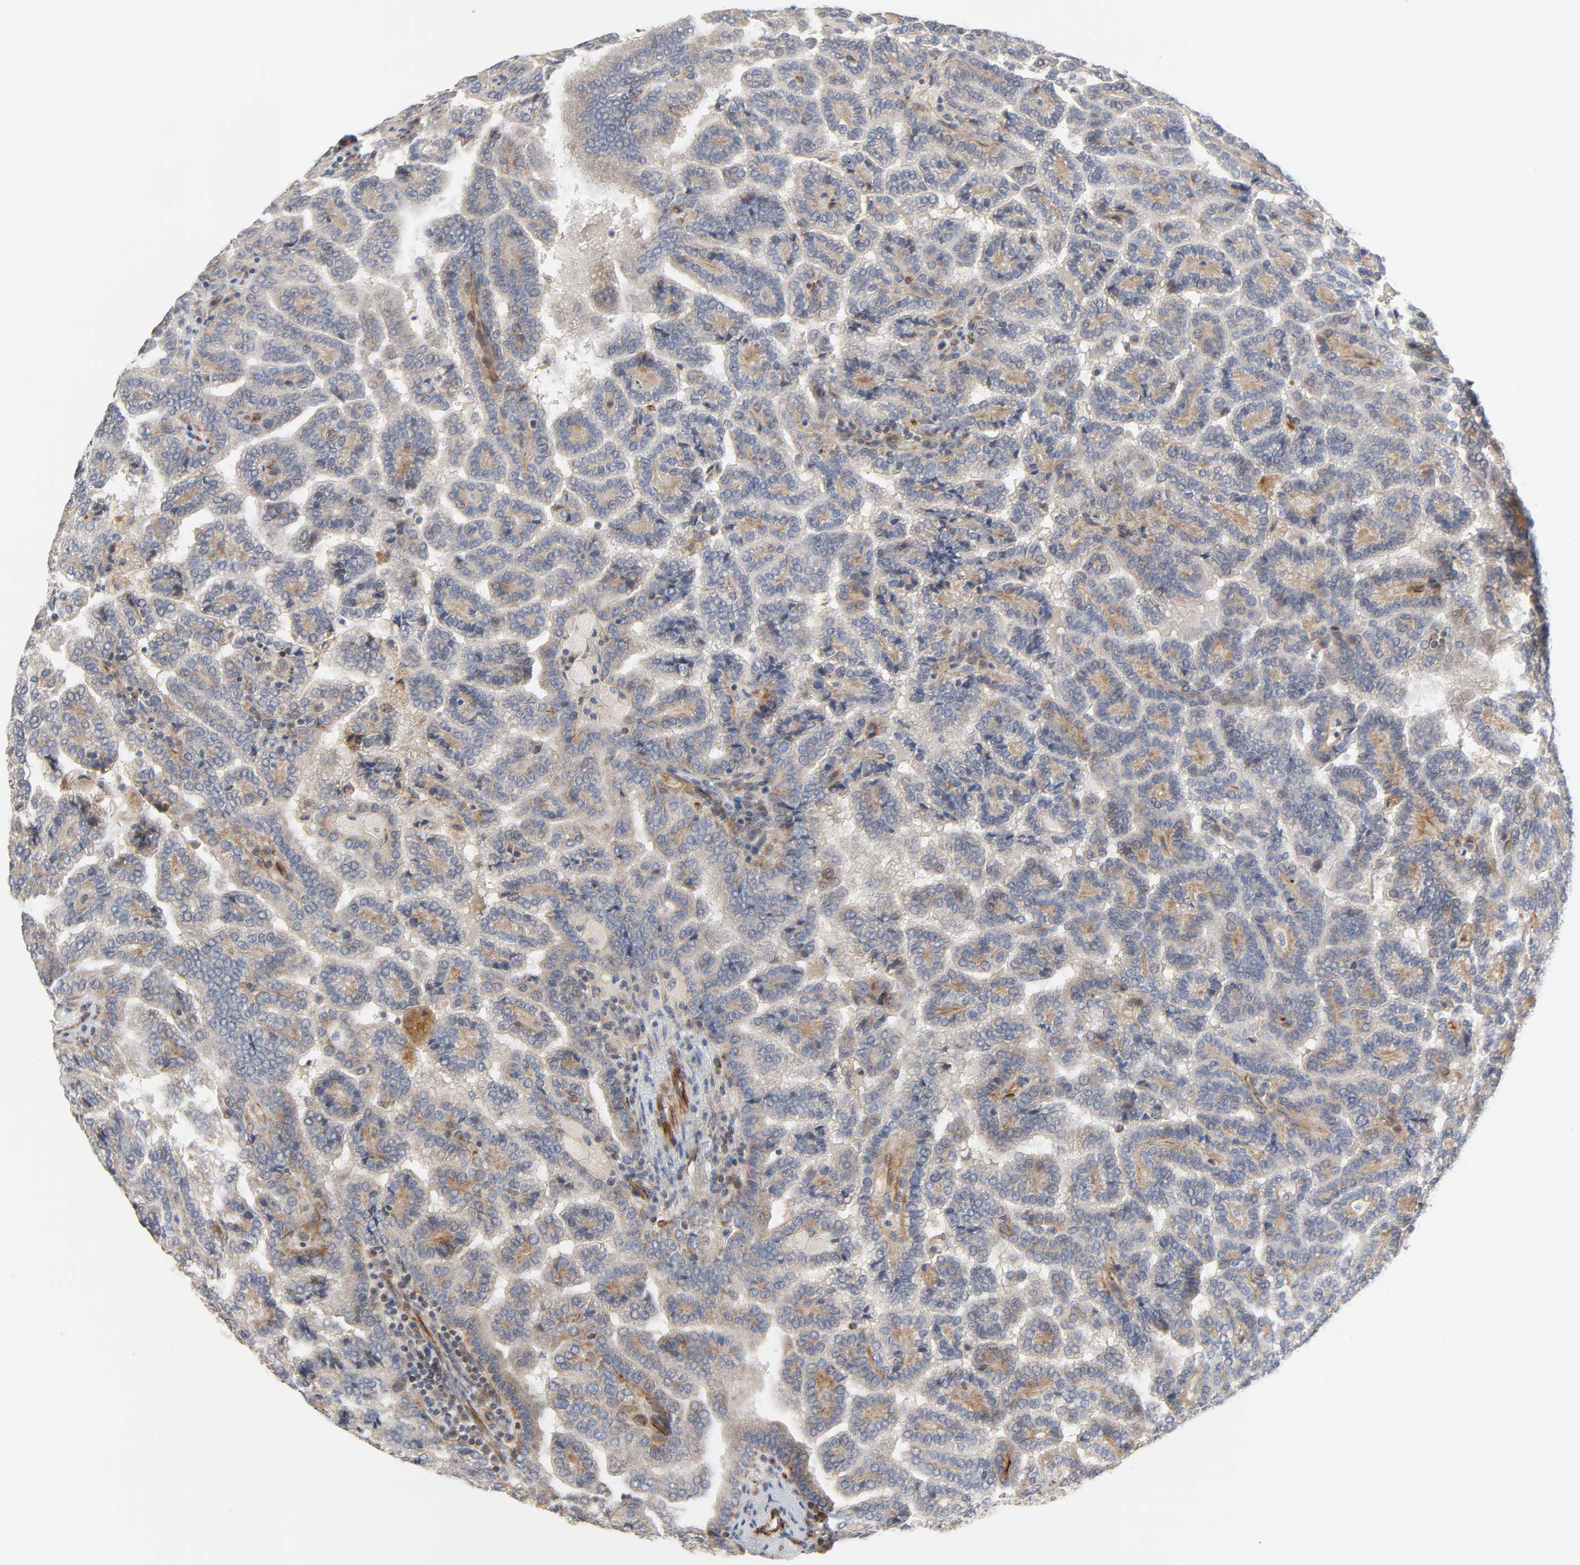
{"staining": {"intensity": "moderate", "quantity": ">75%", "location": "cytoplasmic/membranous"}, "tissue": "renal cancer", "cell_type": "Tumor cells", "image_type": "cancer", "snomed": [{"axis": "morphology", "description": "Adenocarcinoma, NOS"}, {"axis": "topography", "description": "Kidney"}], "caption": "Adenocarcinoma (renal) stained for a protein (brown) demonstrates moderate cytoplasmic/membranous positive expression in approximately >75% of tumor cells.", "gene": "FAM118A", "patient": {"sex": "male", "age": 61}}